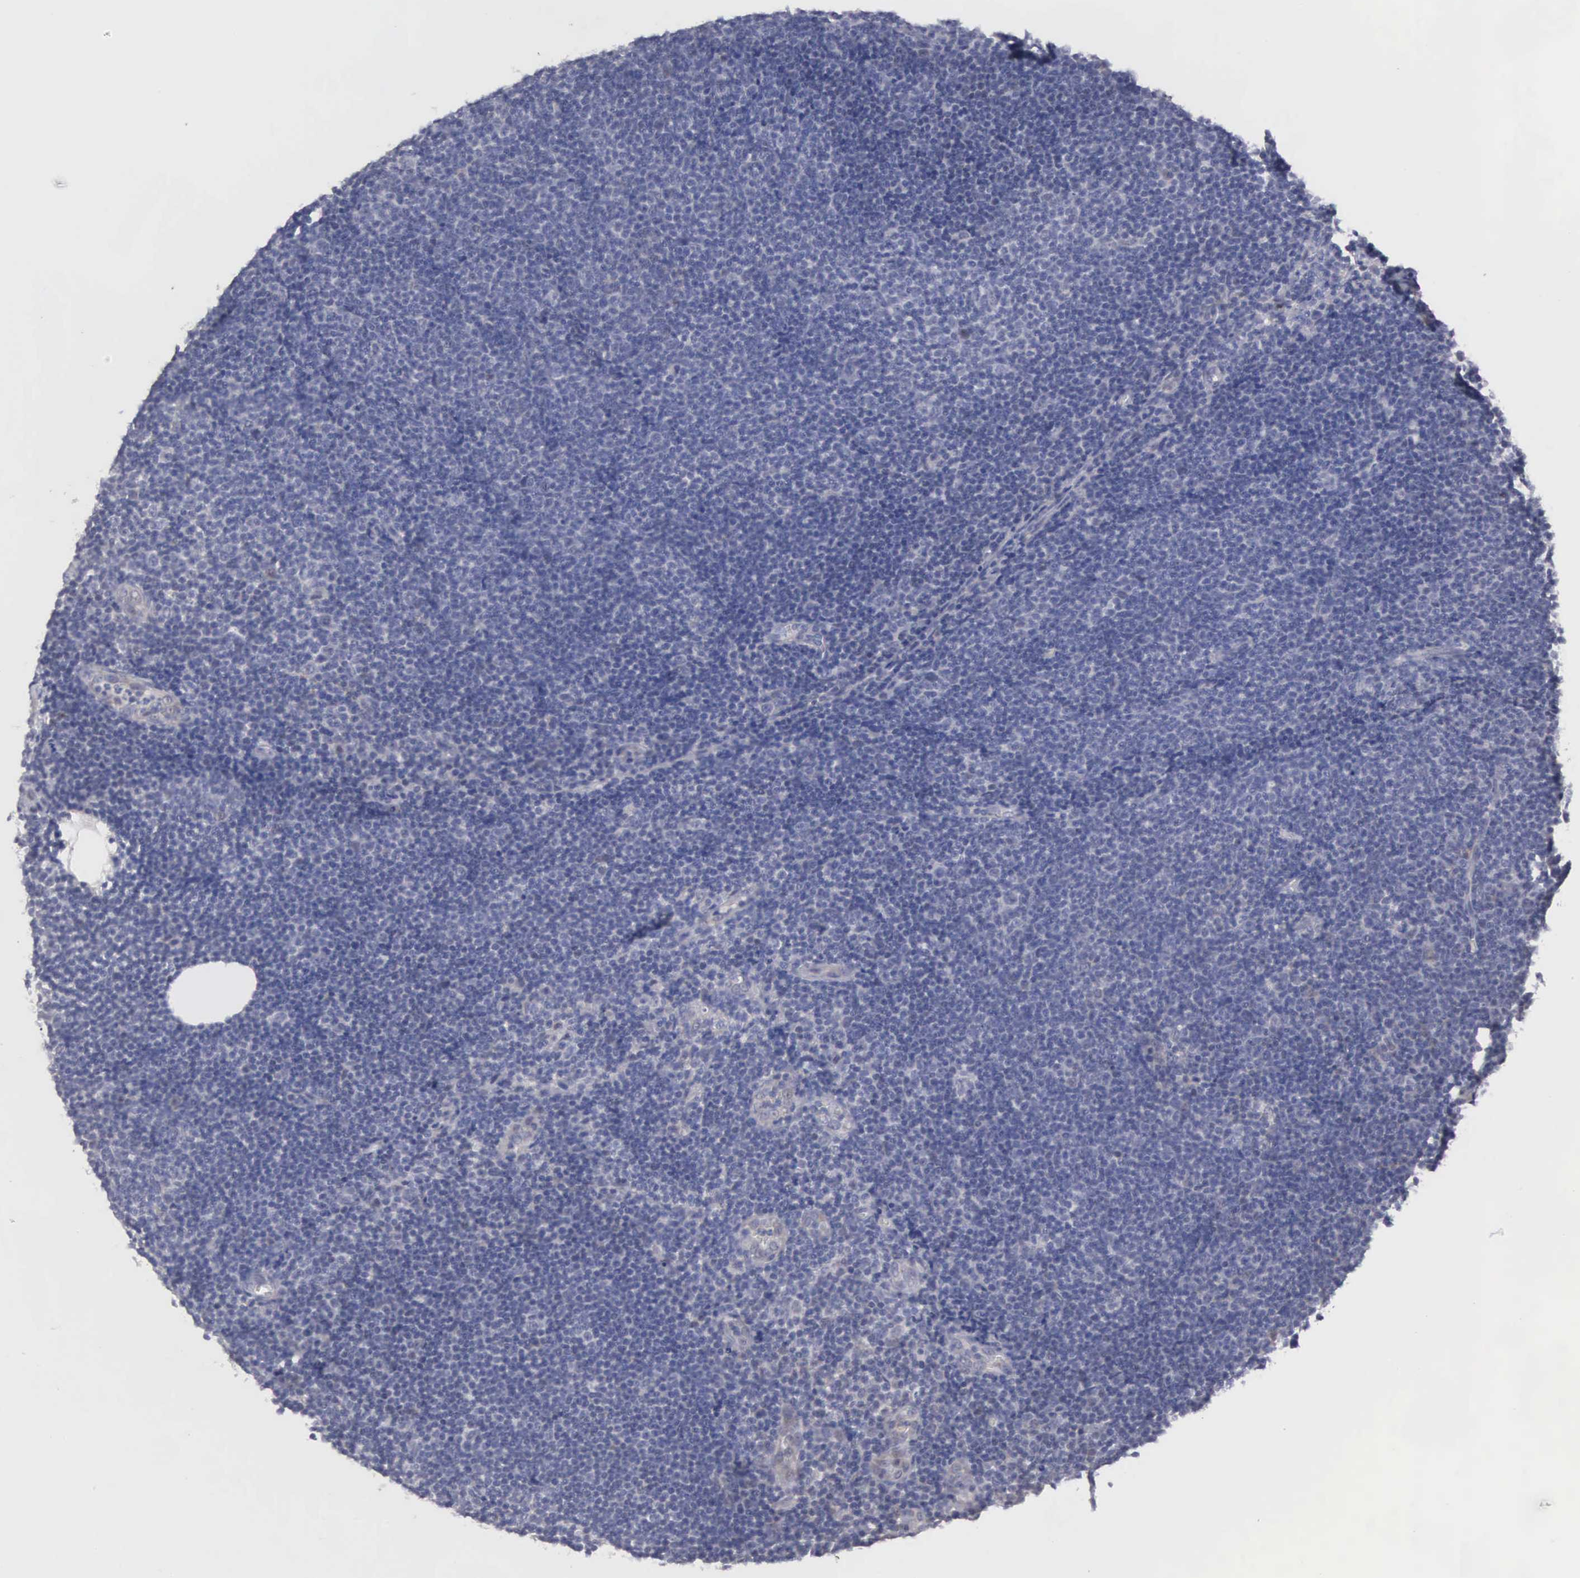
{"staining": {"intensity": "negative", "quantity": "none", "location": "none"}, "tissue": "lymphoma", "cell_type": "Tumor cells", "image_type": "cancer", "snomed": [{"axis": "morphology", "description": "Malignant lymphoma, non-Hodgkin's type, Low grade"}, {"axis": "topography", "description": "Lymph node"}], "caption": "IHC histopathology image of neoplastic tissue: low-grade malignant lymphoma, non-Hodgkin's type stained with DAB shows no significant protein expression in tumor cells.", "gene": "ELFN2", "patient": {"sex": "male", "age": 49}}